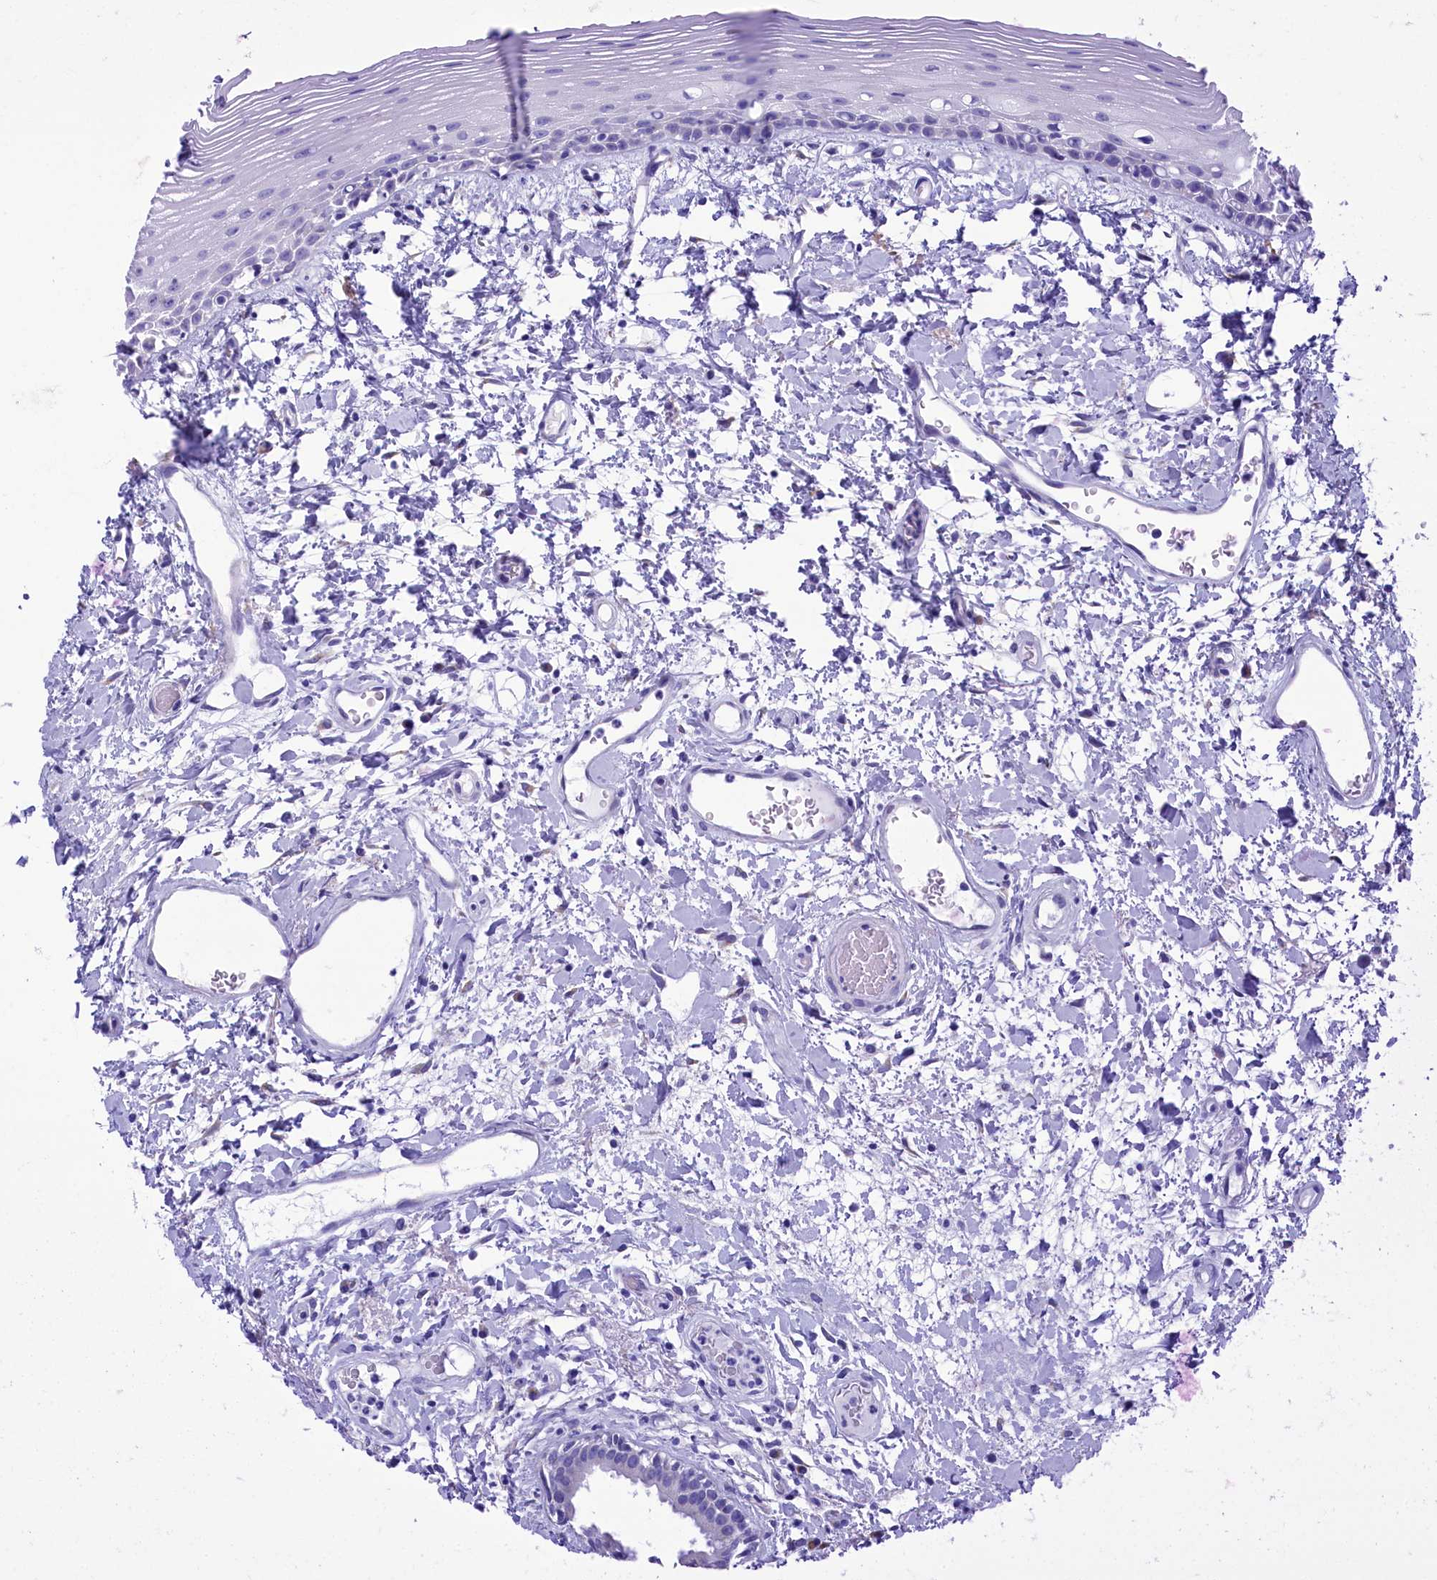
{"staining": {"intensity": "negative", "quantity": "none", "location": "none"}, "tissue": "oral mucosa", "cell_type": "Squamous epithelial cells", "image_type": "normal", "snomed": [{"axis": "morphology", "description": "Normal tissue, NOS"}, {"axis": "topography", "description": "Oral tissue"}], "caption": "Photomicrograph shows no protein staining in squamous epithelial cells of normal oral mucosa.", "gene": "SKA3", "patient": {"sex": "female", "age": 76}}